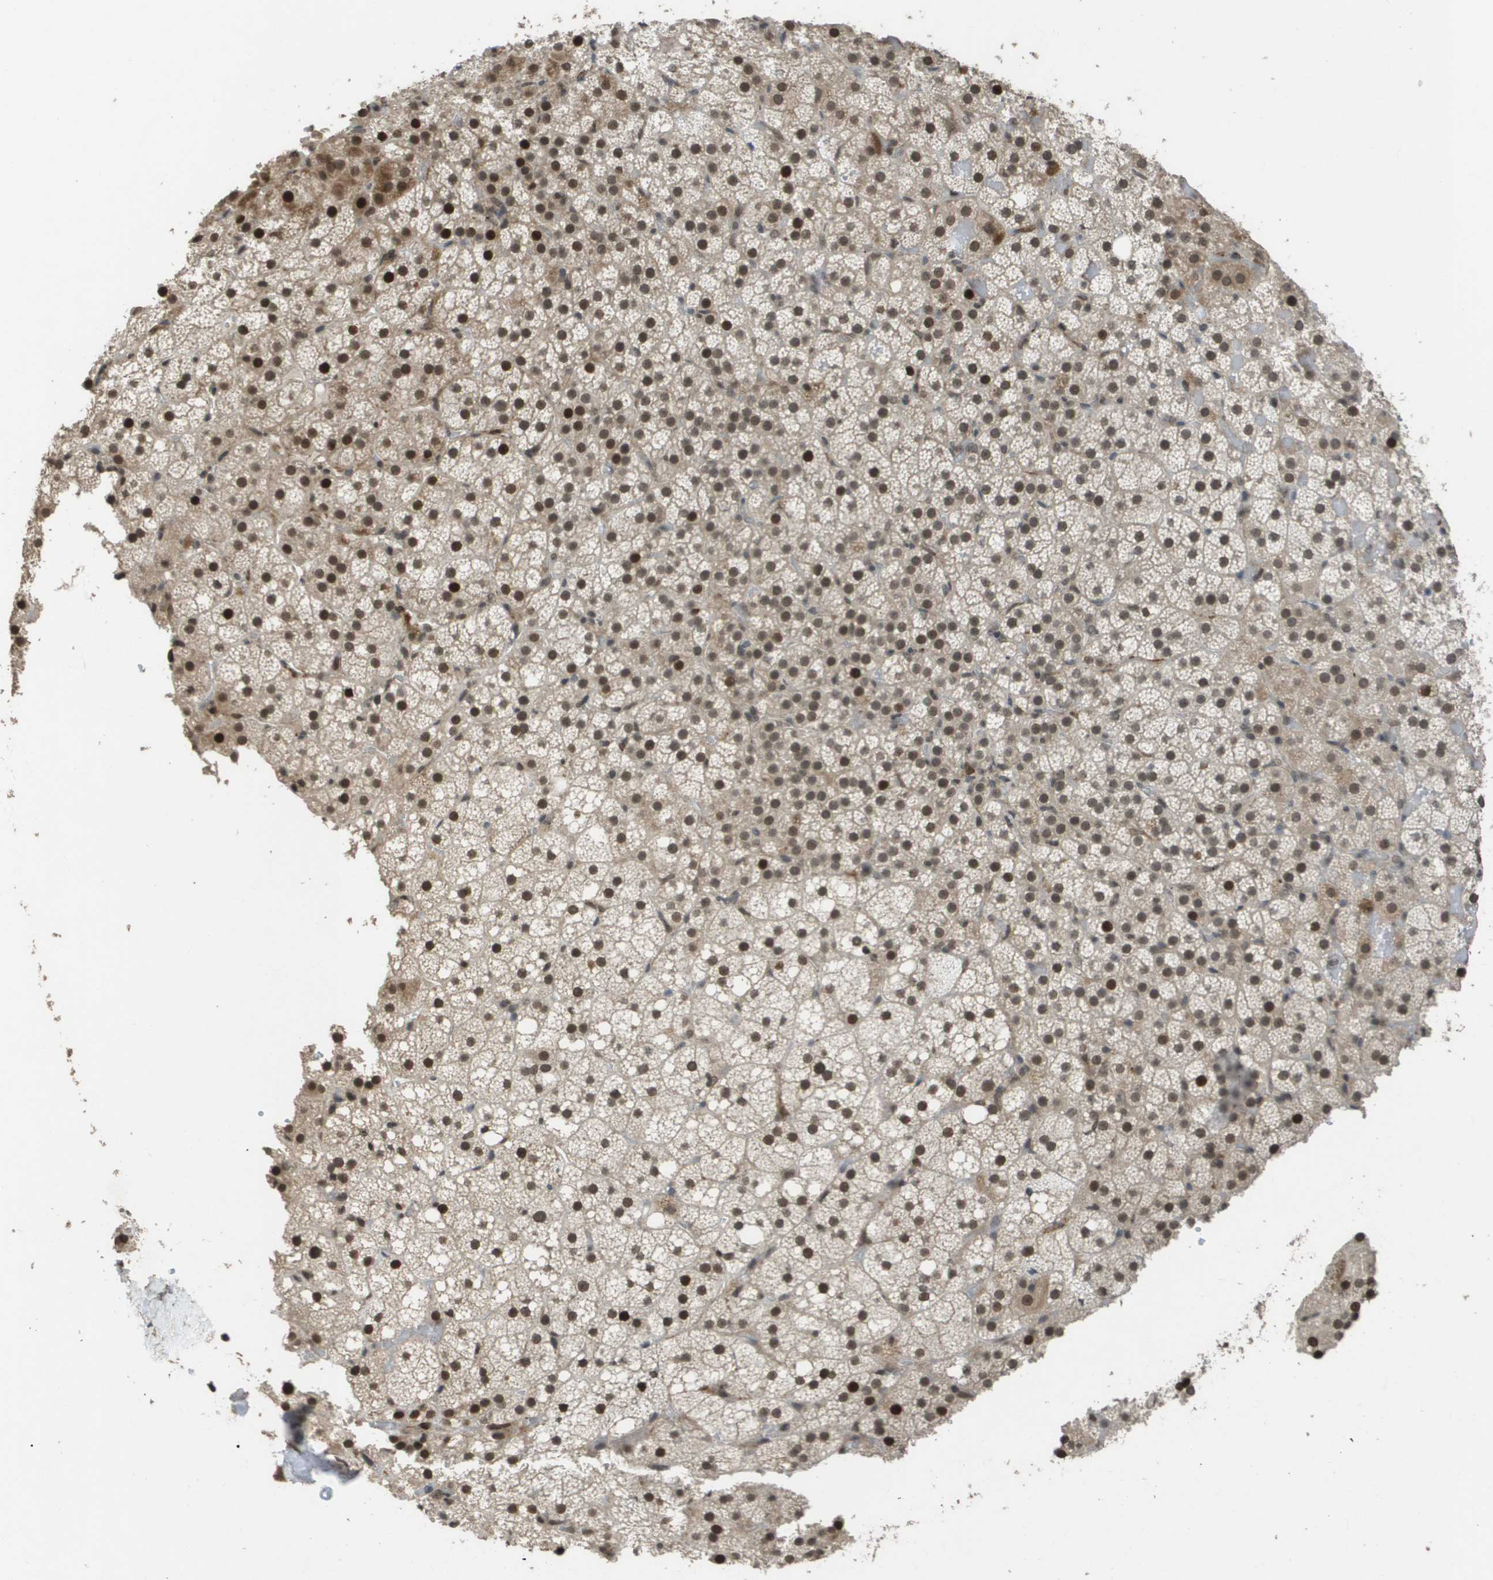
{"staining": {"intensity": "moderate", "quantity": ">75%", "location": "cytoplasmic/membranous,nuclear"}, "tissue": "adrenal gland", "cell_type": "Glandular cells", "image_type": "normal", "snomed": [{"axis": "morphology", "description": "Normal tissue, NOS"}, {"axis": "topography", "description": "Adrenal gland"}], "caption": "This micrograph demonstrates normal adrenal gland stained with immunohistochemistry to label a protein in brown. The cytoplasmic/membranous,nuclear of glandular cells show moderate positivity for the protein. Nuclei are counter-stained blue.", "gene": "KAT5", "patient": {"sex": "female", "age": 59}}